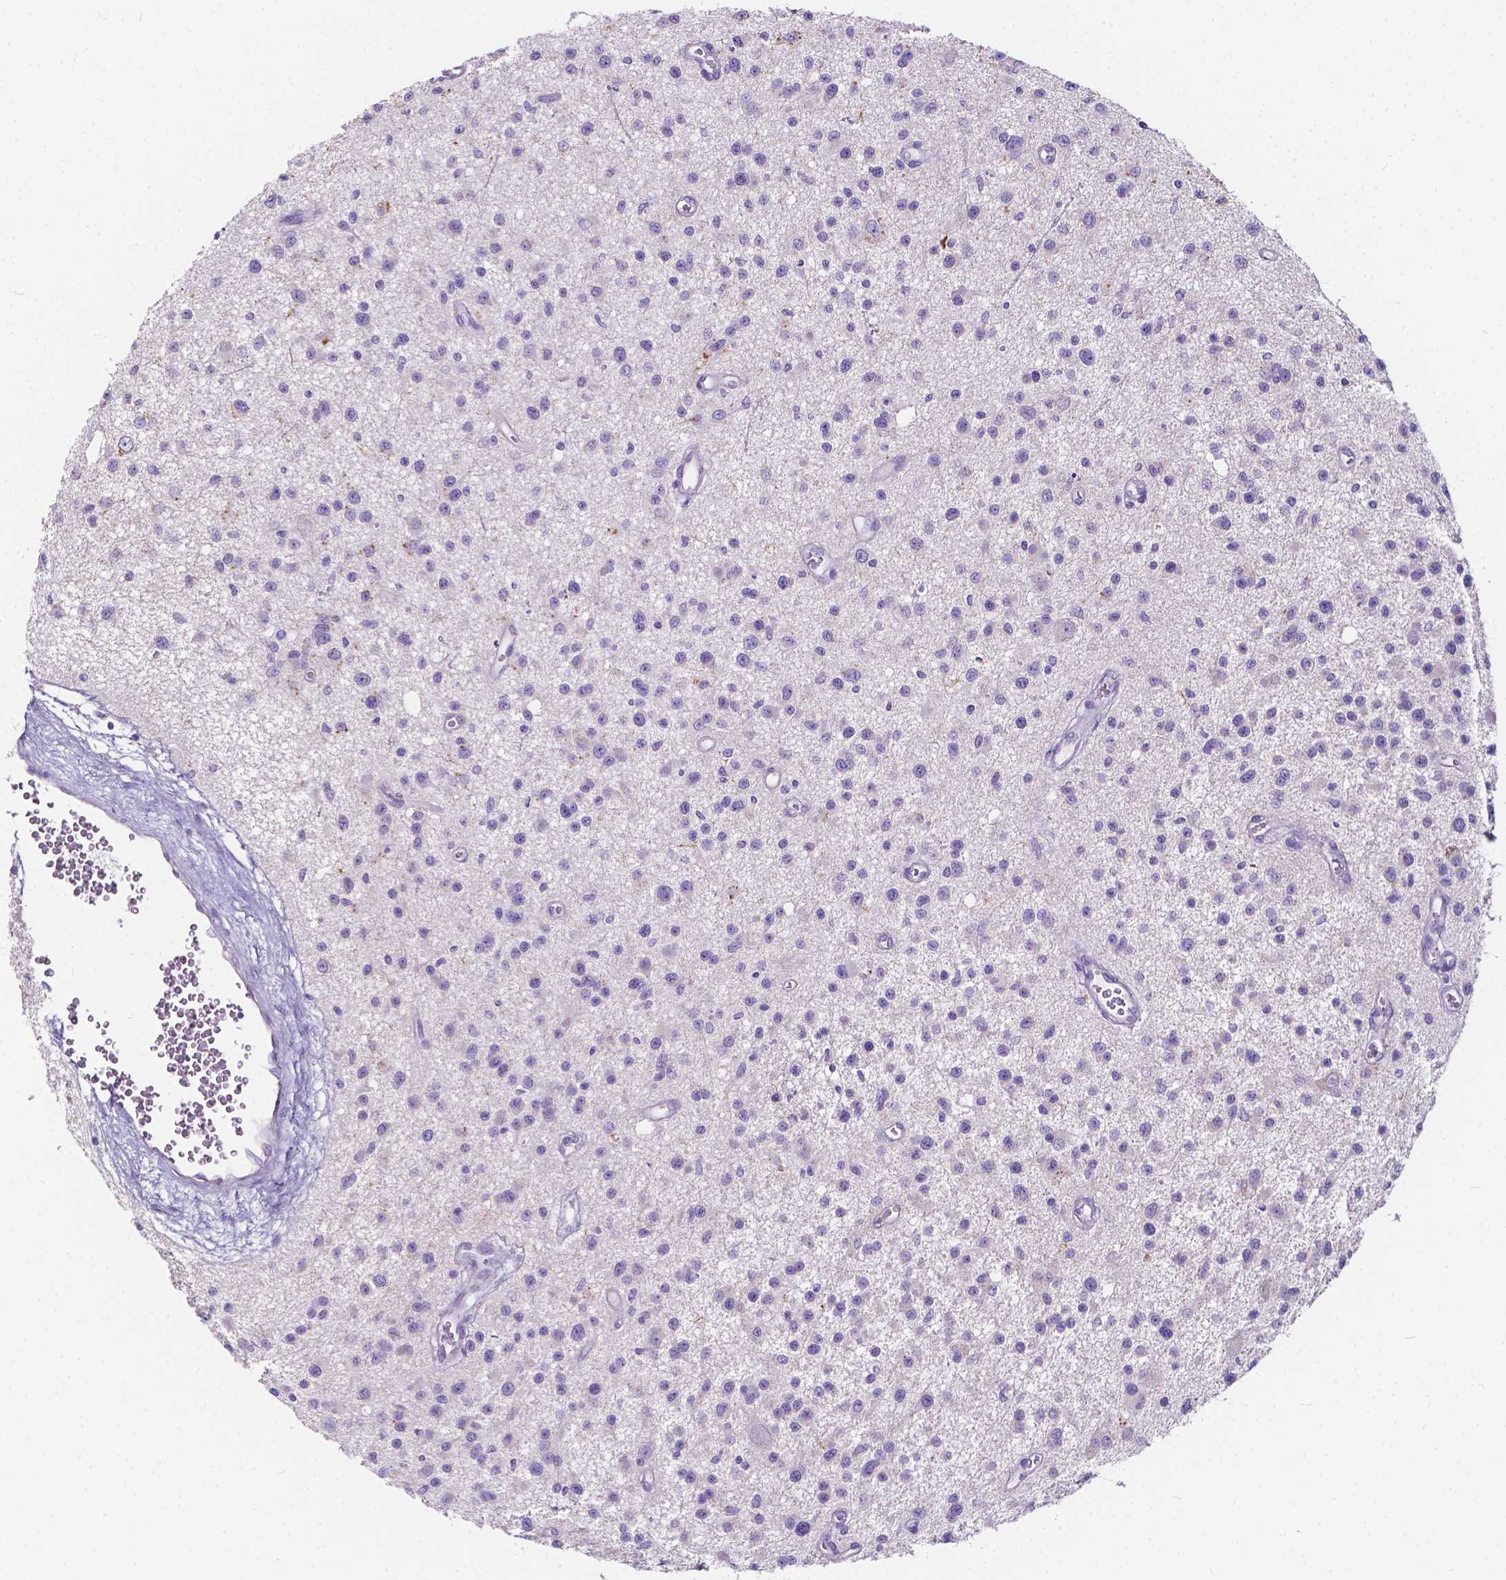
{"staining": {"intensity": "negative", "quantity": "none", "location": "none"}, "tissue": "glioma", "cell_type": "Tumor cells", "image_type": "cancer", "snomed": [{"axis": "morphology", "description": "Glioma, malignant, Low grade"}, {"axis": "topography", "description": "Brain"}], "caption": "Immunohistochemistry (IHC) image of neoplastic tissue: low-grade glioma (malignant) stained with DAB (3,3'-diaminobenzidine) displays no significant protein expression in tumor cells. (Immunohistochemistry, brightfield microscopy, high magnification).", "gene": "CLSTN2", "patient": {"sex": "male", "age": 43}}